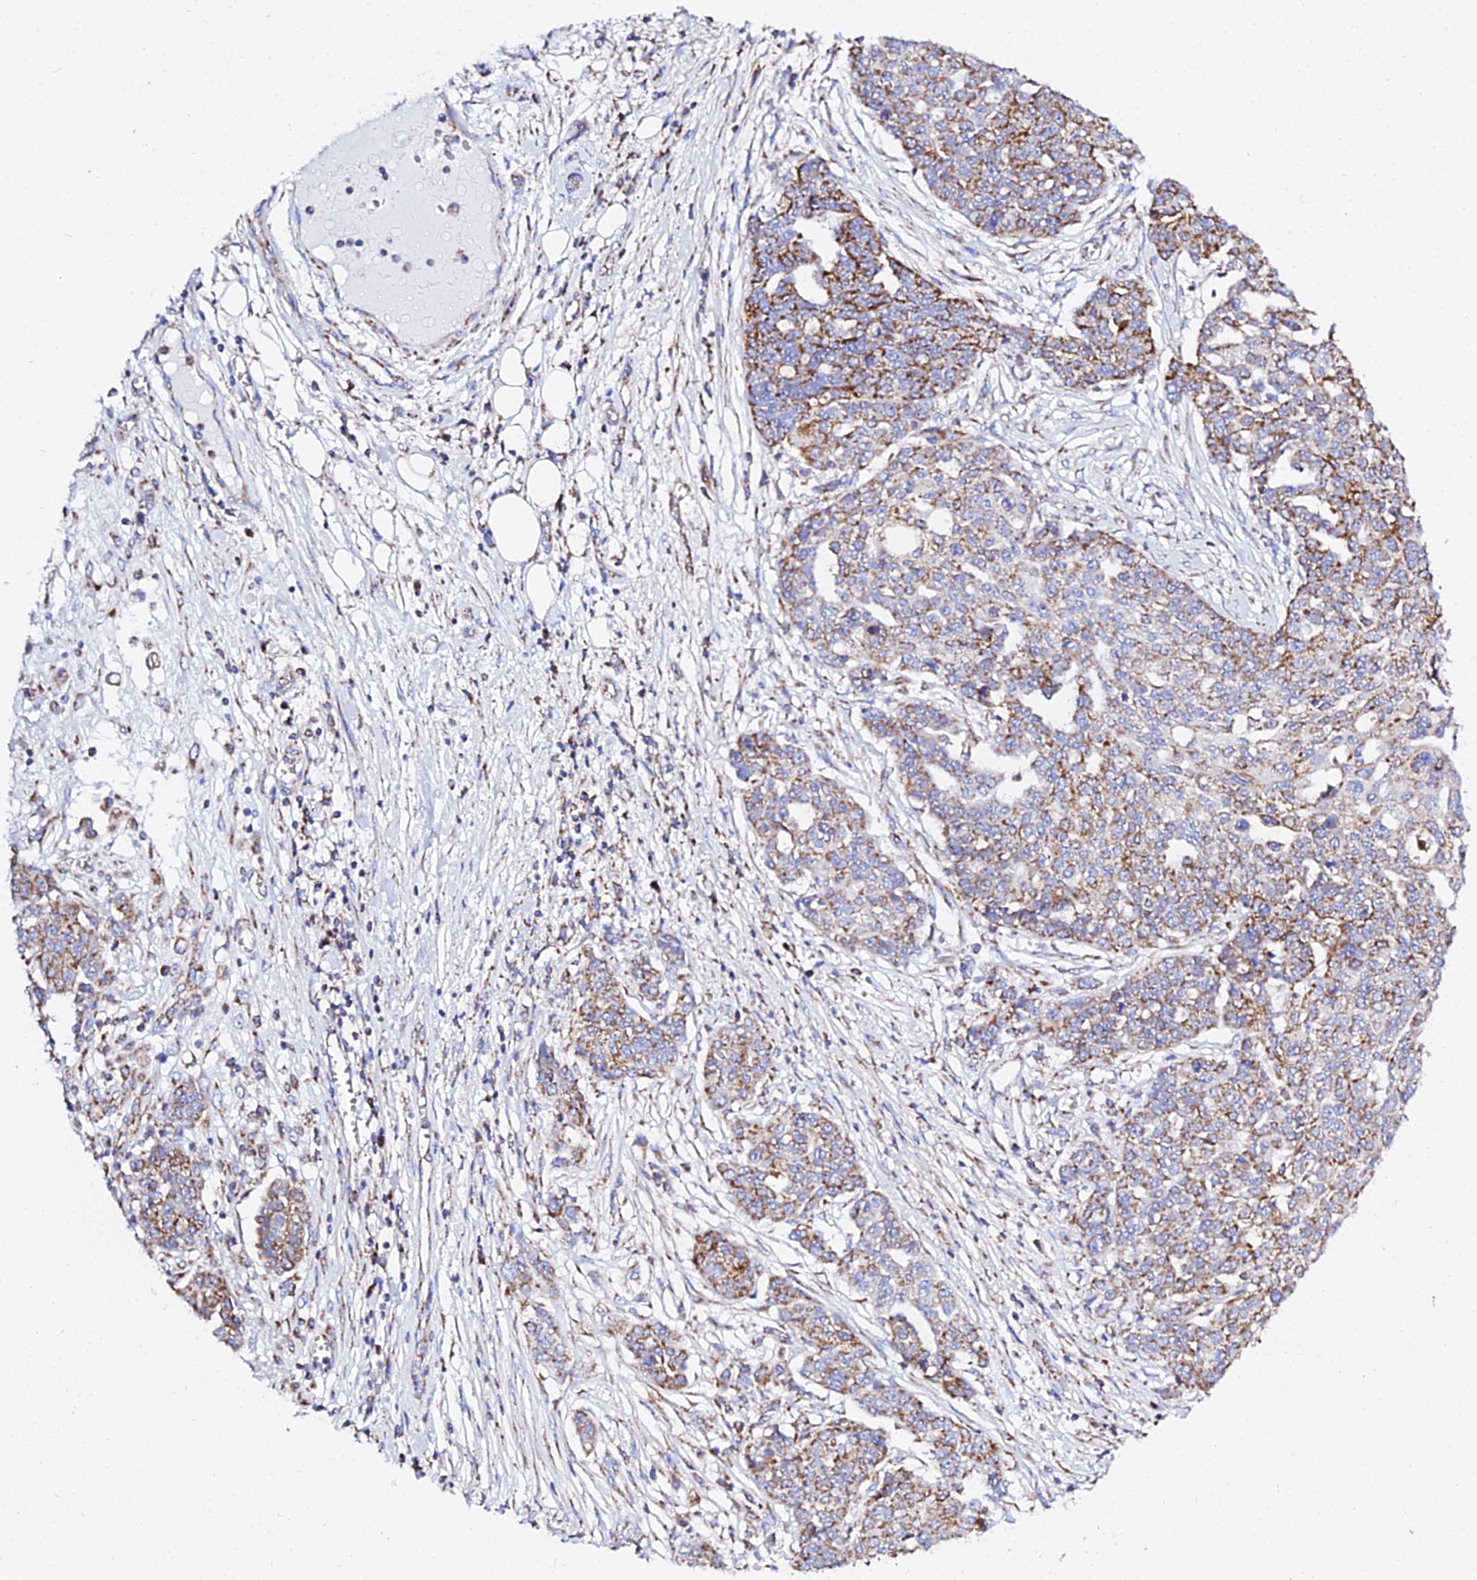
{"staining": {"intensity": "moderate", "quantity": ">75%", "location": "cytoplasmic/membranous"}, "tissue": "ovarian cancer", "cell_type": "Tumor cells", "image_type": "cancer", "snomed": [{"axis": "morphology", "description": "Cystadenocarcinoma, serous, NOS"}, {"axis": "topography", "description": "Soft tissue"}, {"axis": "topography", "description": "Ovary"}], "caption": "Ovarian serous cystadenocarcinoma stained for a protein displays moderate cytoplasmic/membranous positivity in tumor cells.", "gene": "ZNF573", "patient": {"sex": "female", "age": 57}}